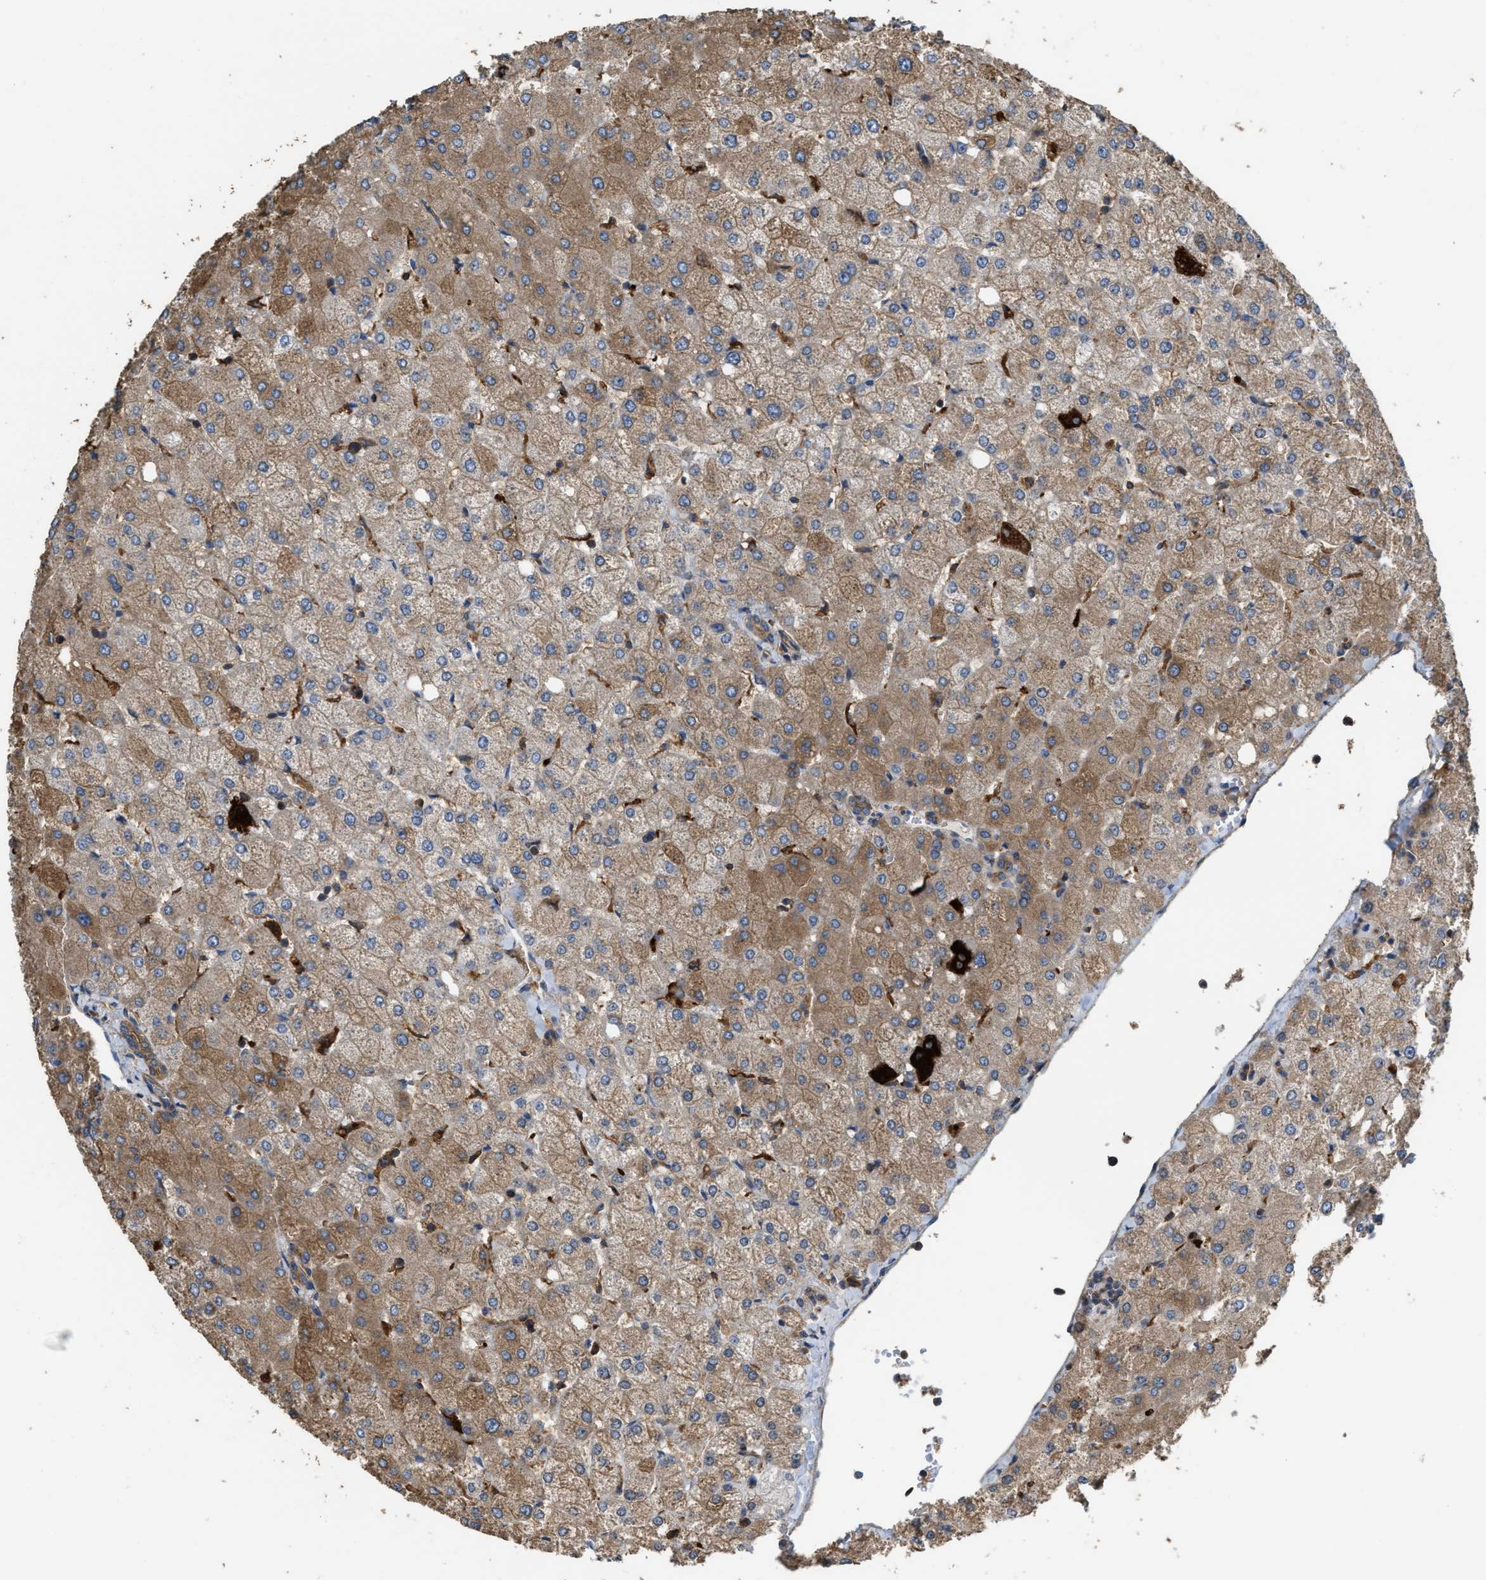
{"staining": {"intensity": "moderate", "quantity": "25%-75%", "location": "cytoplasmic/membranous"}, "tissue": "liver", "cell_type": "Cholangiocytes", "image_type": "normal", "snomed": [{"axis": "morphology", "description": "Normal tissue, NOS"}, {"axis": "topography", "description": "Liver"}], "caption": "DAB (3,3'-diaminobenzidine) immunohistochemical staining of unremarkable human liver demonstrates moderate cytoplasmic/membranous protein staining in approximately 25%-75% of cholangiocytes.", "gene": "ATIC", "patient": {"sex": "female", "age": 54}}